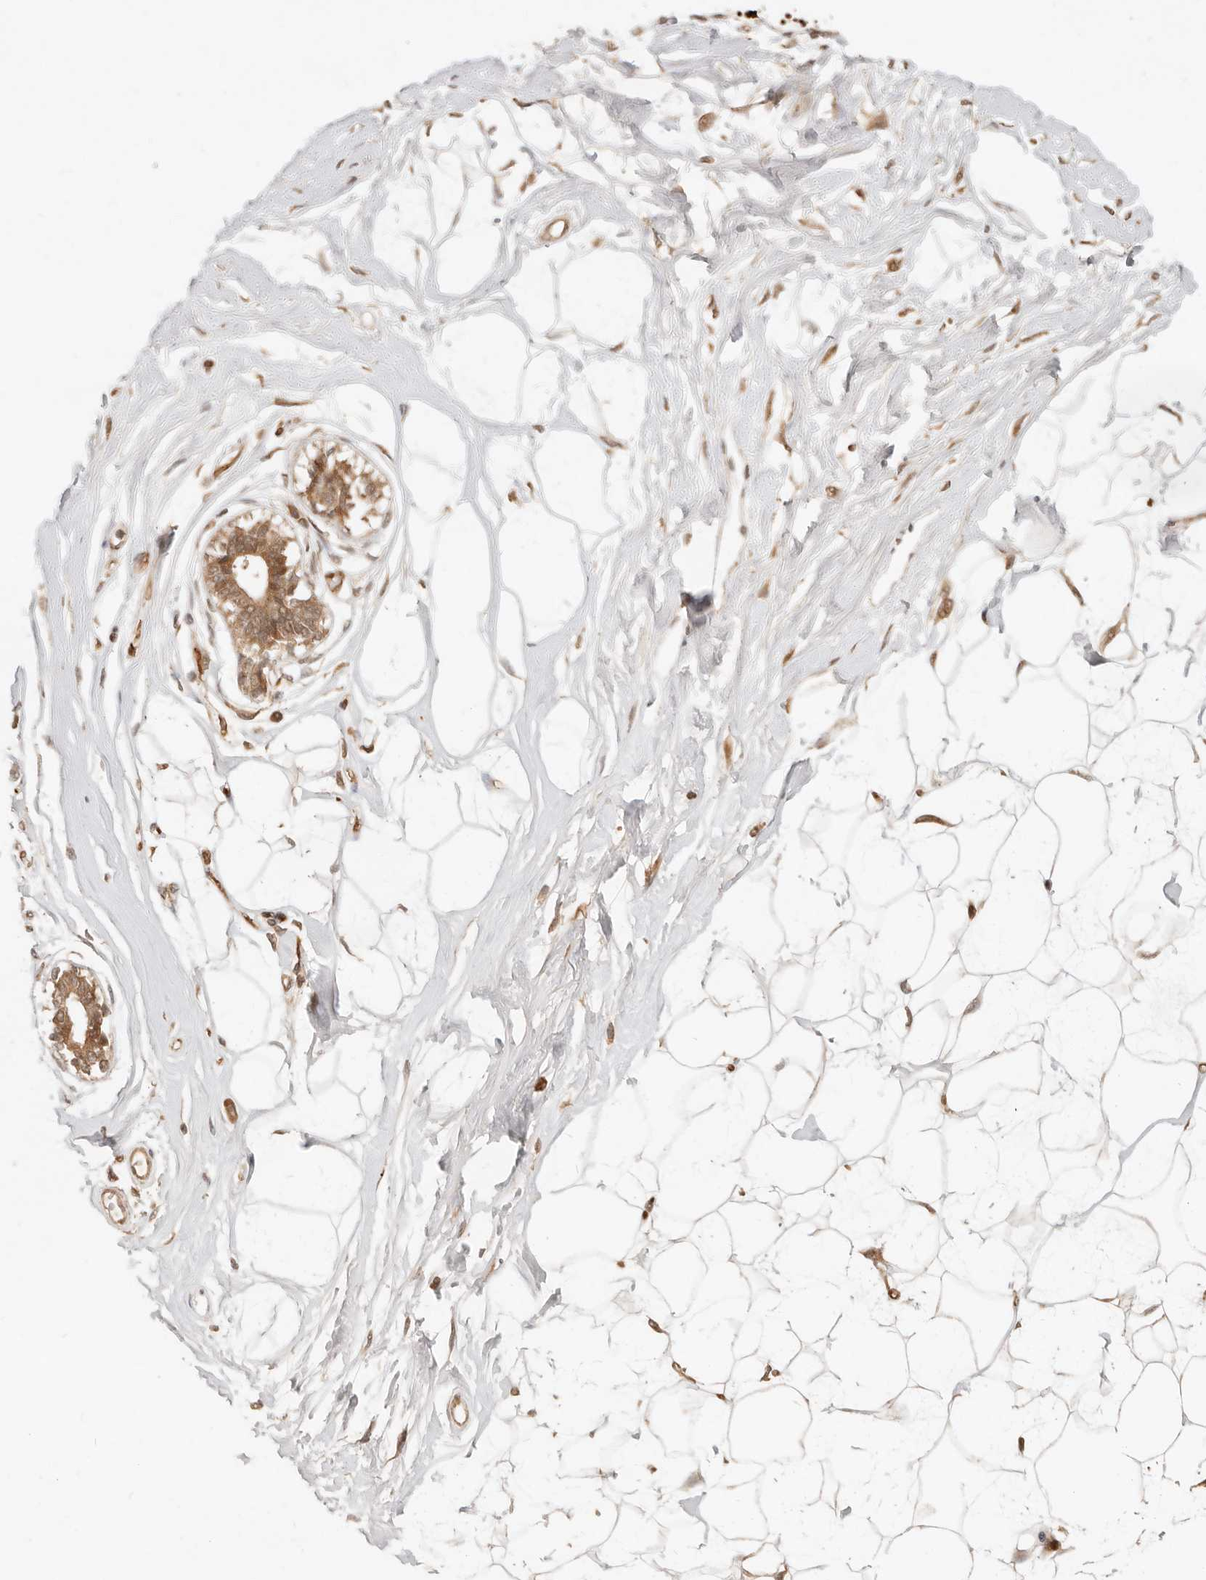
{"staining": {"intensity": "moderate", "quantity": ">75%", "location": "cytoplasmic/membranous"}, "tissue": "breast", "cell_type": "Adipocytes", "image_type": "normal", "snomed": [{"axis": "morphology", "description": "Normal tissue, NOS"}, {"axis": "topography", "description": "Breast"}], "caption": "Breast stained with immunohistochemistry (IHC) demonstrates moderate cytoplasmic/membranous expression in about >75% of adipocytes.", "gene": "BAALC", "patient": {"sex": "female", "age": 45}}